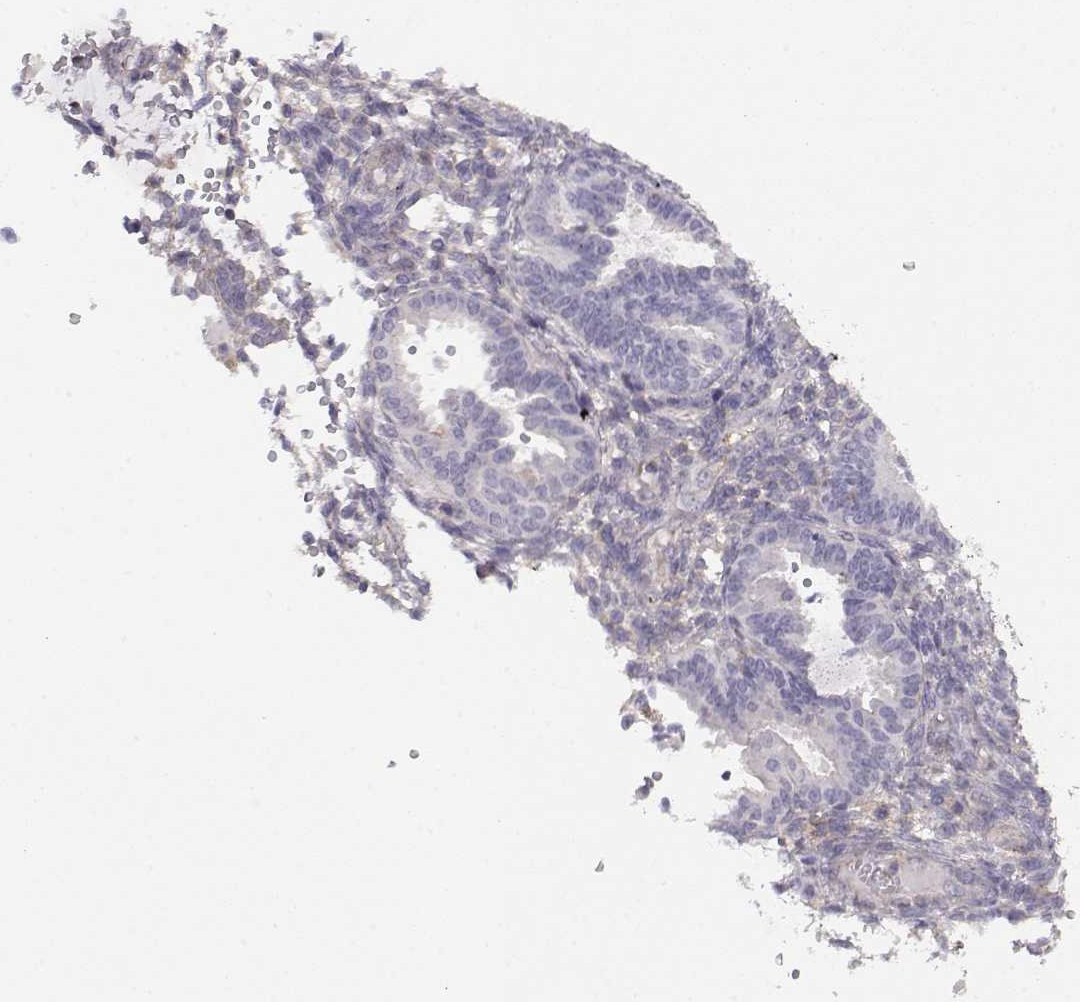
{"staining": {"intensity": "negative", "quantity": "none", "location": "none"}, "tissue": "endometrium", "cell_type": "Cells in endometrial stroma", "image_type": "normal", "snomed": [{"axis": "morphology", "description": "Normal tissue, NOS"}, {"axis": "topography", "description": "Endometrium"}], "caption": "Immunohistochemical staining of unremarkable human endometrium displays no significant staining in cells in endometrial stroma. The staining is performed using DAB (3,3'-diaminobenzidine) brown chromogen with nuclei counter-stained in using hematoxylin.", "gene": "DAPL1", "patient": {"sex": "female", "age": 42}}